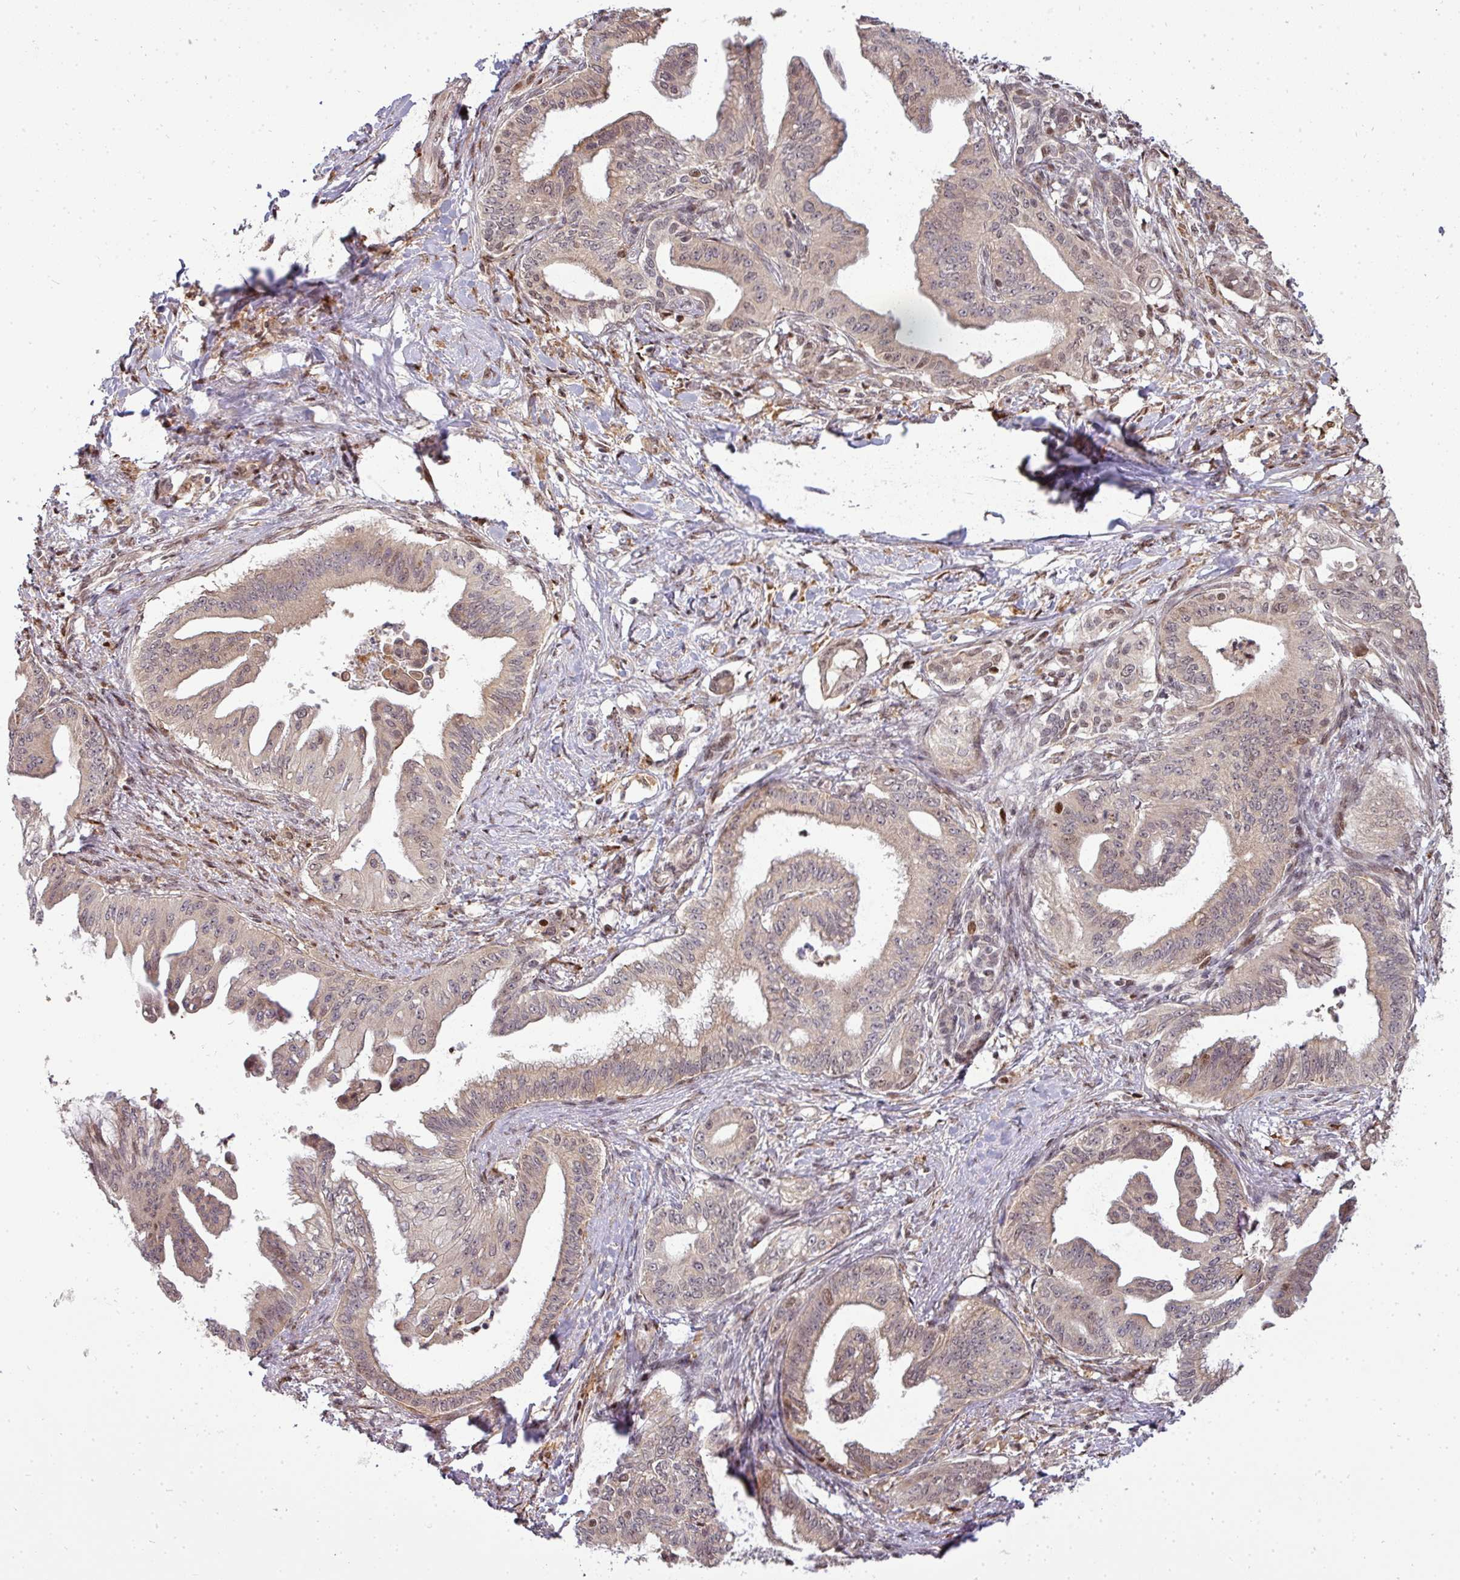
{"staining": {"intensity": "weak", "quantity": ">75%", "location": "cytoplasmic/membranous,nuclear"}, "tissue": "pancreatic cancer", "cell_type": "Tumor cells", "image_type": "cancer", "snomed": [{"axis": "morphology", "description": "Adenocarcinoma, NOS"}, {"axis": "topography", "description": "Pancreas"}], "caption": "Pancreatic cancer tissue reveals weak cytoplasmic/membranous and nuclear staining in approximately >75% of tumor cells", "gene": "PATZ1", "patient": {"sex": "male", "age": 58}}